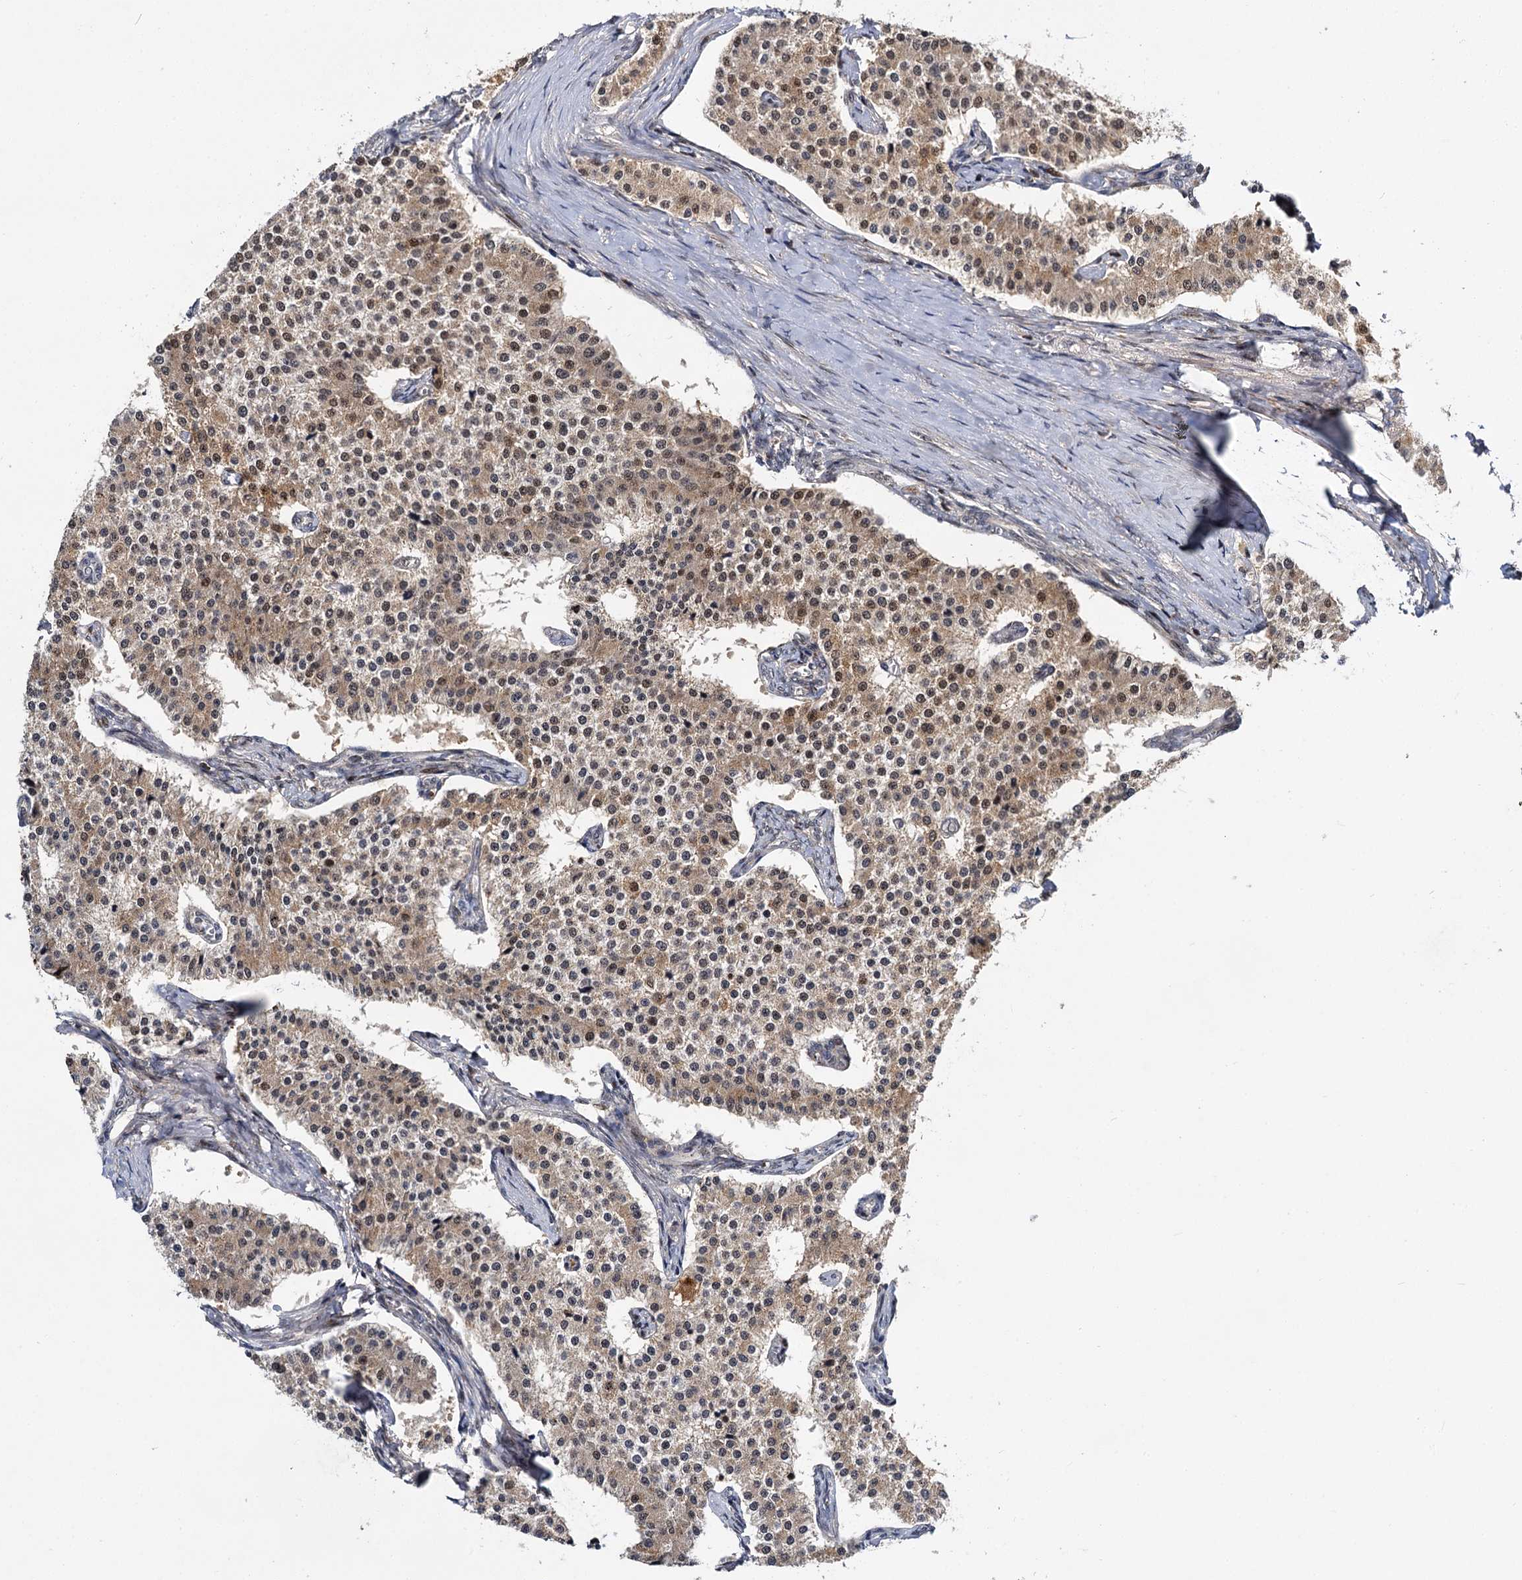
{"staining": {"intensity": "moderate", "quantity": ">75%", "location": "cytoplasmic/membranous,nuclear"}, "tissue": "carcinoid", "cell_type": "Tumor cells", "image_type": "cancer", "snomed": [{"axis": "morphology", "description": "Carcinoid, malignant, NOS"}, {"axis": "topography", "description": "Colon"}], "caption": "High-power microscopy captured an IHC image of carcinoid (malignant), revealing moderate cytoplasmic/membranous and nuclear staining in approximately >75% of tumor cells.", "gene": "MBD6", "patient": {"sex": "female", "age": 52}}